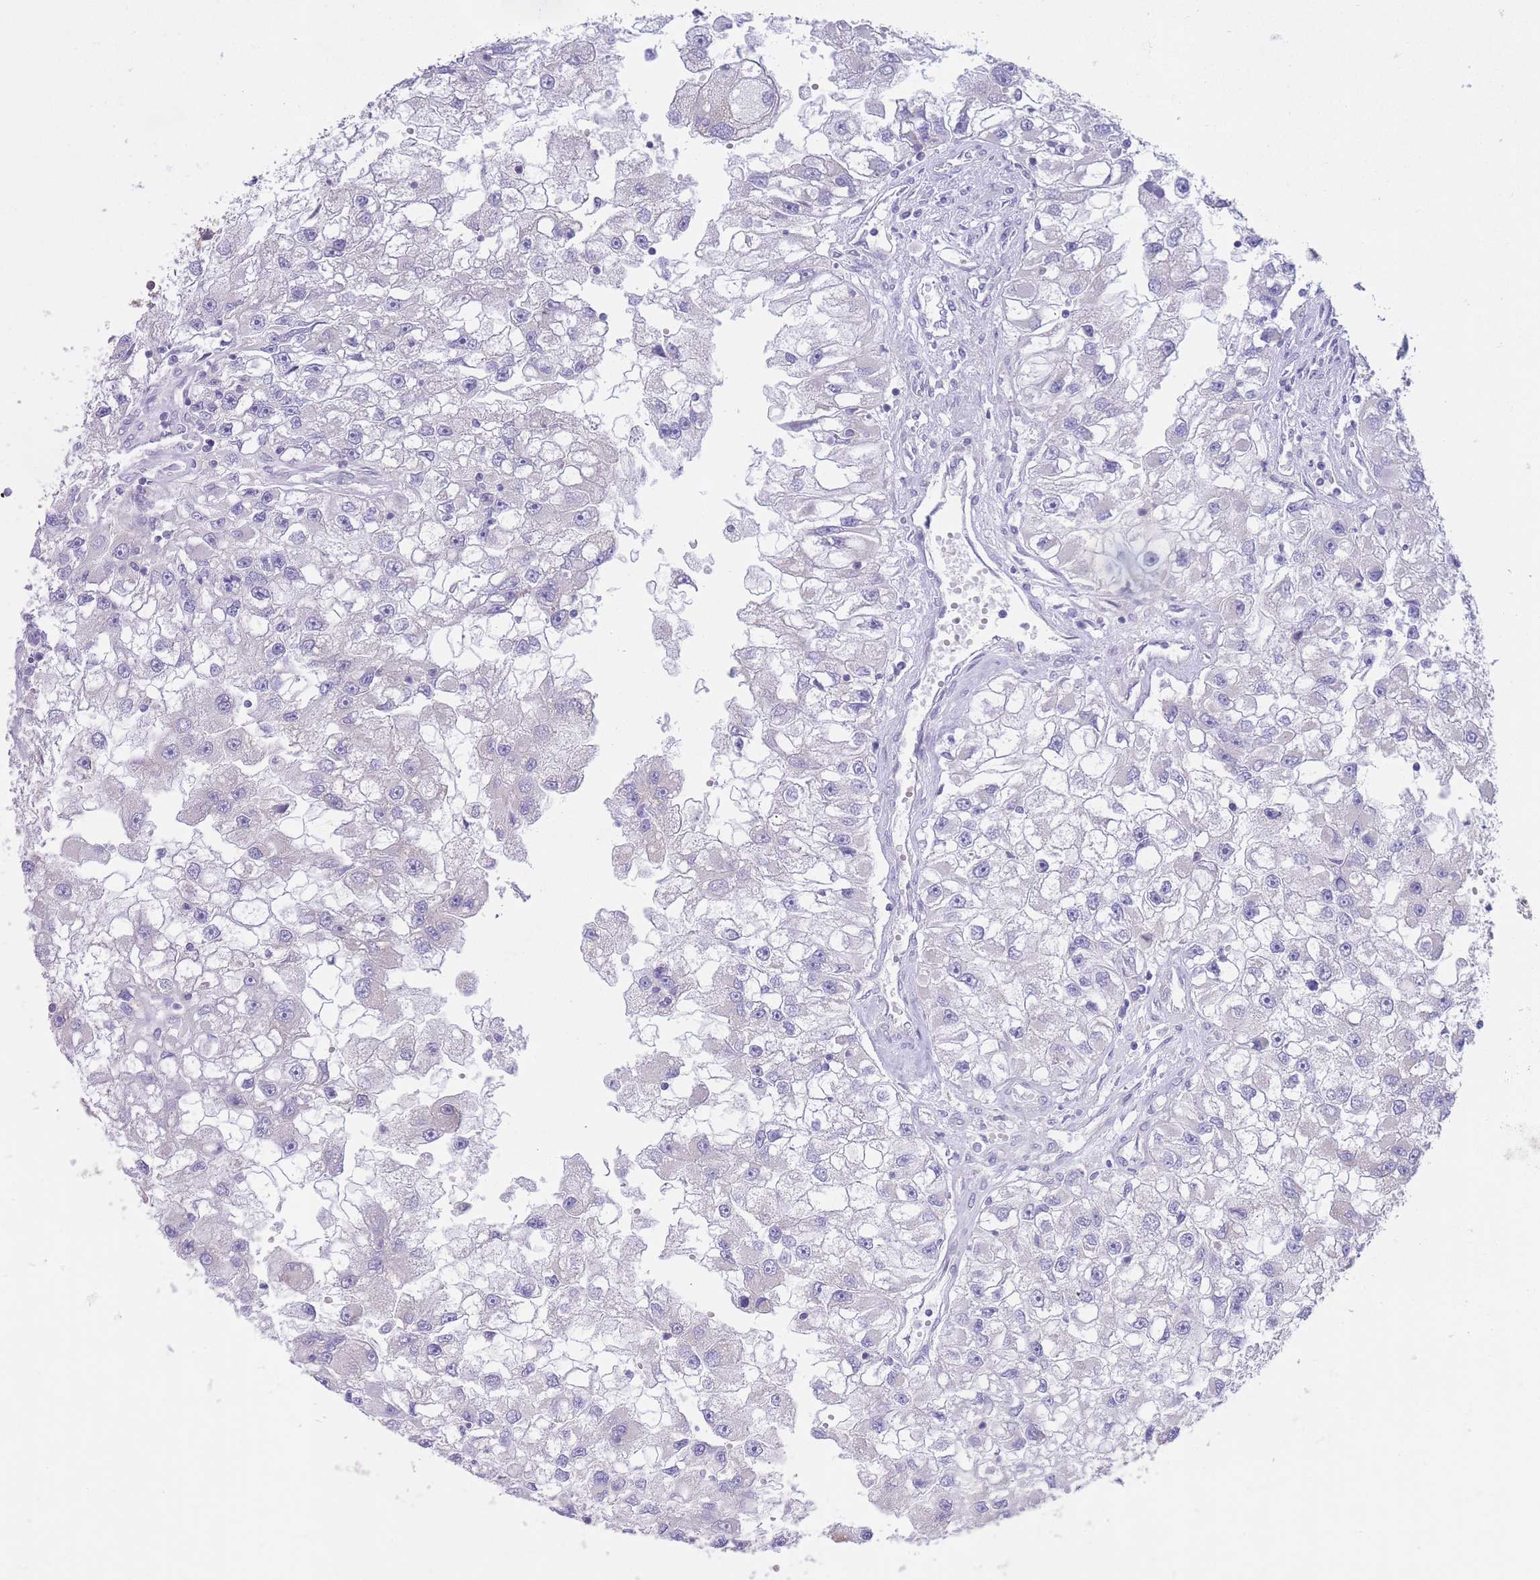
{"staining": {"intensity": "negative", "quantity": "none", "location": "none"}, "tissue": "renal cancer", "cell_type": "Tumor cells", "image_type": "cancer", "snomed": [{"axis": "morphology", "description": "Adenocarcinoma, NOS"}, {"axis": "topography", "description": "Kidney"}], "caption": "Immunohistochemistry (IHC) of renal cancer (adenocarcinoma) shows no positivity in tumor cells. (DAB (3,3'-diaminobenzidine) immunohistochemistry (IHC), high magnification).", "gene": "ALS2CL", "patient": {"sex": "male", "age": 63}}